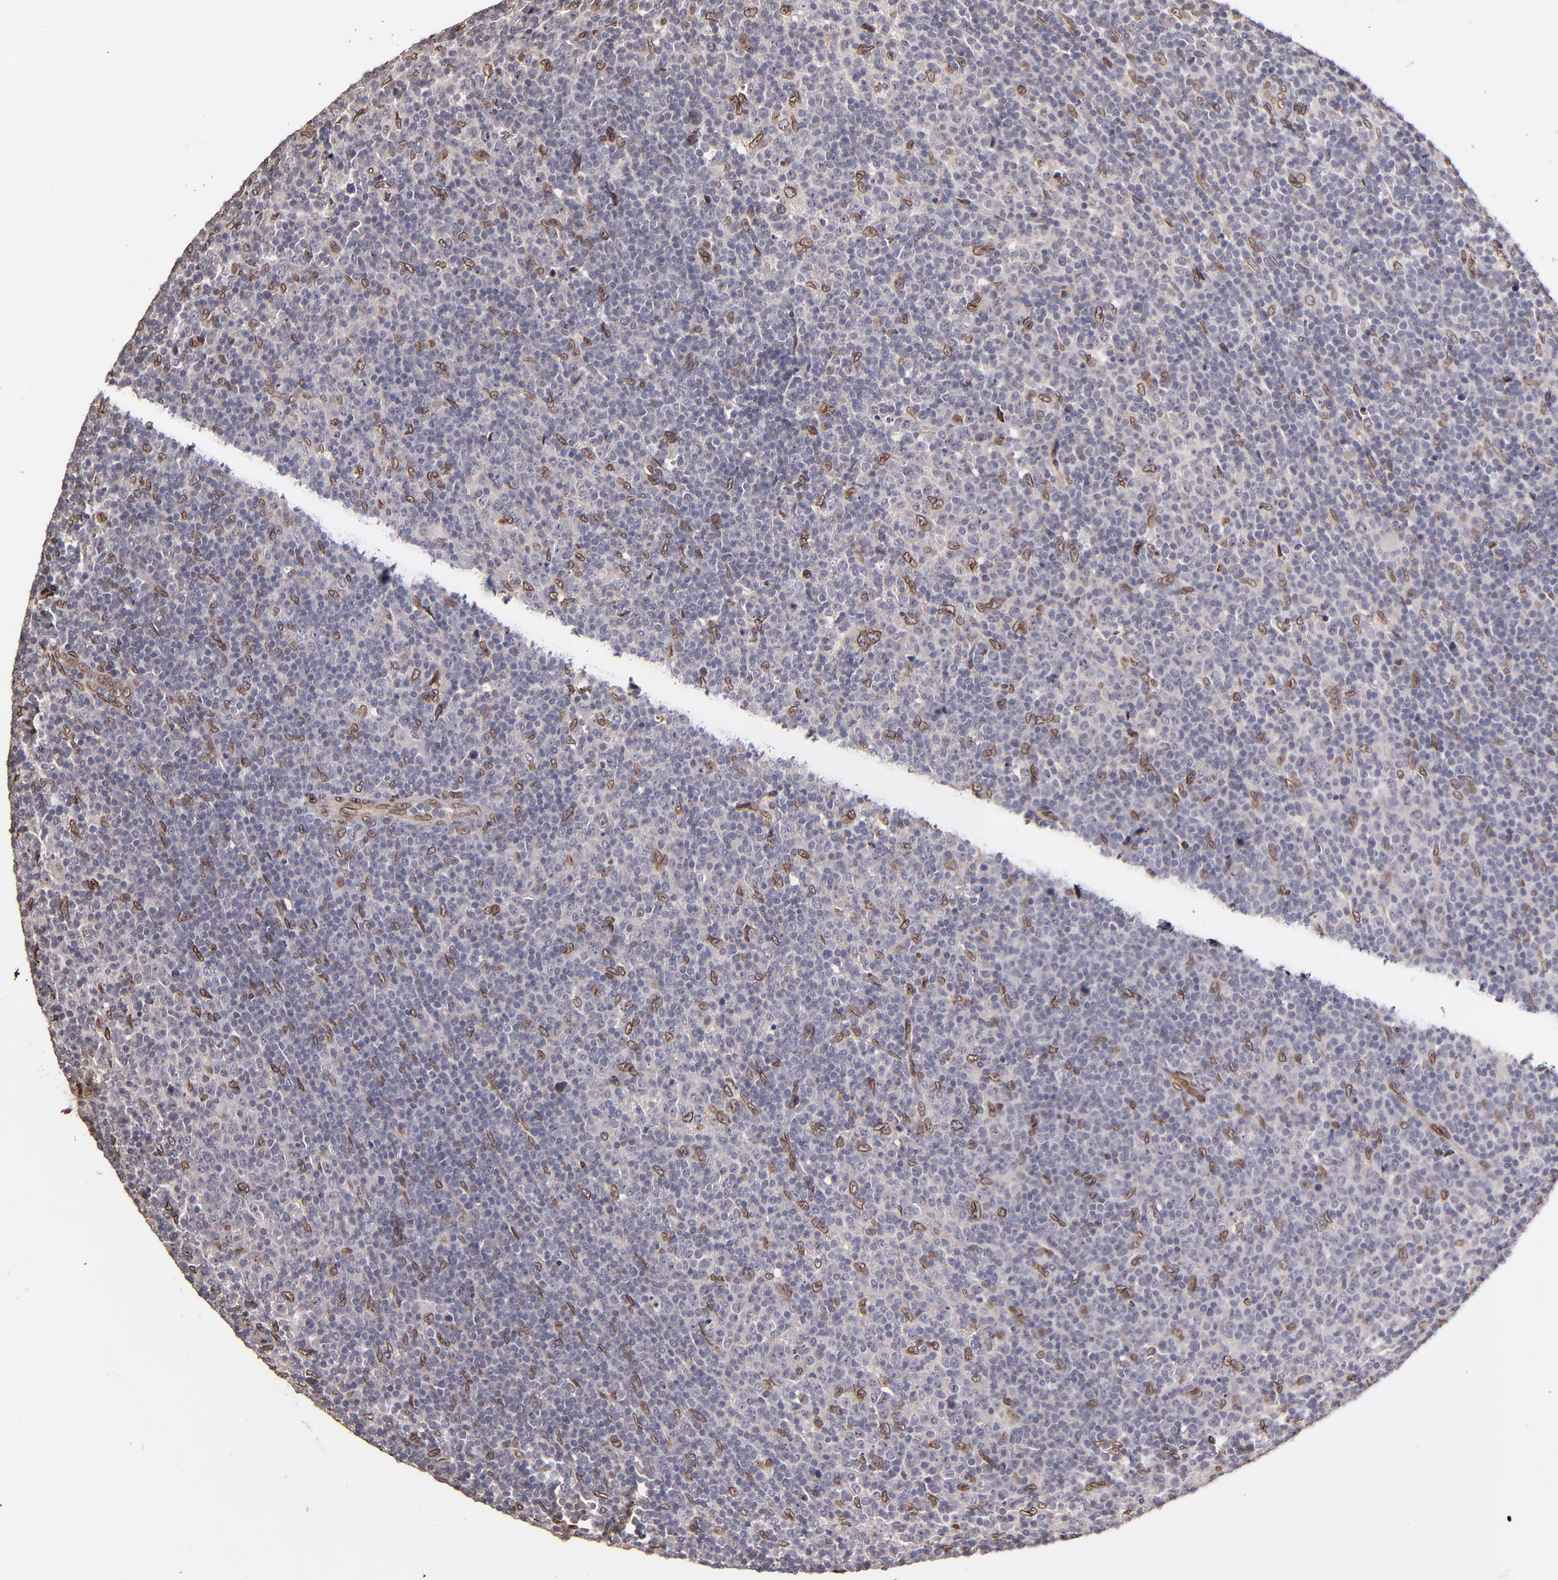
{"staining": {"intensity": "moderate", "quantity": "<25%", "location": "cytoplasmic/membranous,nuclear"}, "tissue": "lymphoma", "cell_type": "Tumor cells", "image_type": "cancer", "snomed": [{"axis": "morphology", "description": "Malignant lymphoma, non-Hodgkin's type, Low grade"}, {"axis": "topography", "description": "Lymph node"}], "caption": "A brown stain highlights moderate cytoplasmic/membranous and nuclear staining of a protein in human lymphoma tumor cells. (Brightfield microscopy of DAB IHC at high magnification).", "gene": "PUM3", "patient": {"sex": "male", "age": 70}}